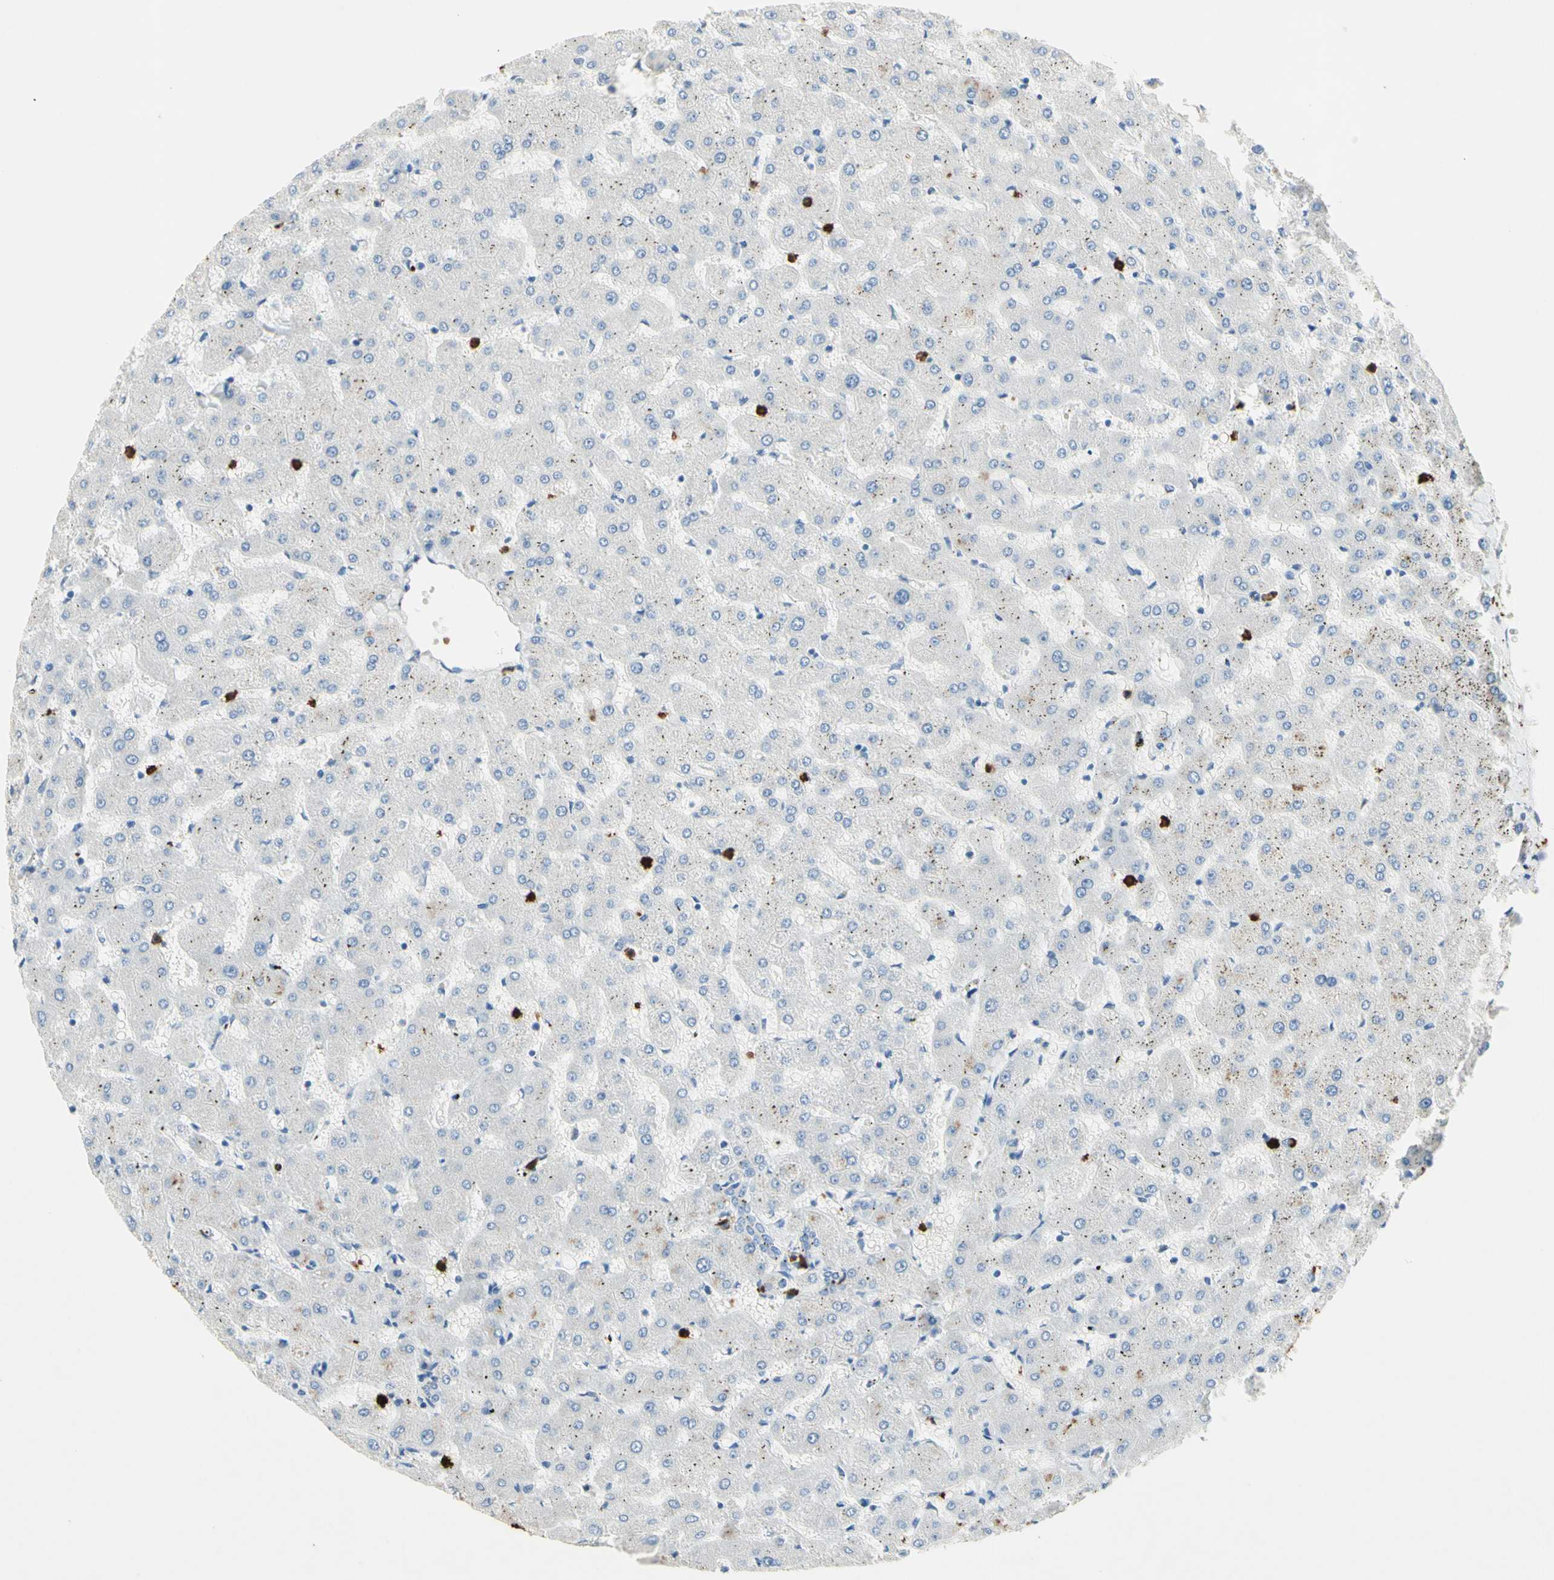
{"staining": {"intensity": "negative", "quantity": "none", "location": "none"}, "tissue": "liver", "cell_type": "Cholangiocytes", "image_type": "normal", "snomed": [{"axis": "morphology", "description": "Normal tissue, NOS"}, {"axis": "topography", "description": "Liver"}], "caption": "The photomicrograph reveals no staining of cholangiocytes in normal liver.", "gene": "NFKBIZ", "patient": {"sex": "female", "age": 63}}